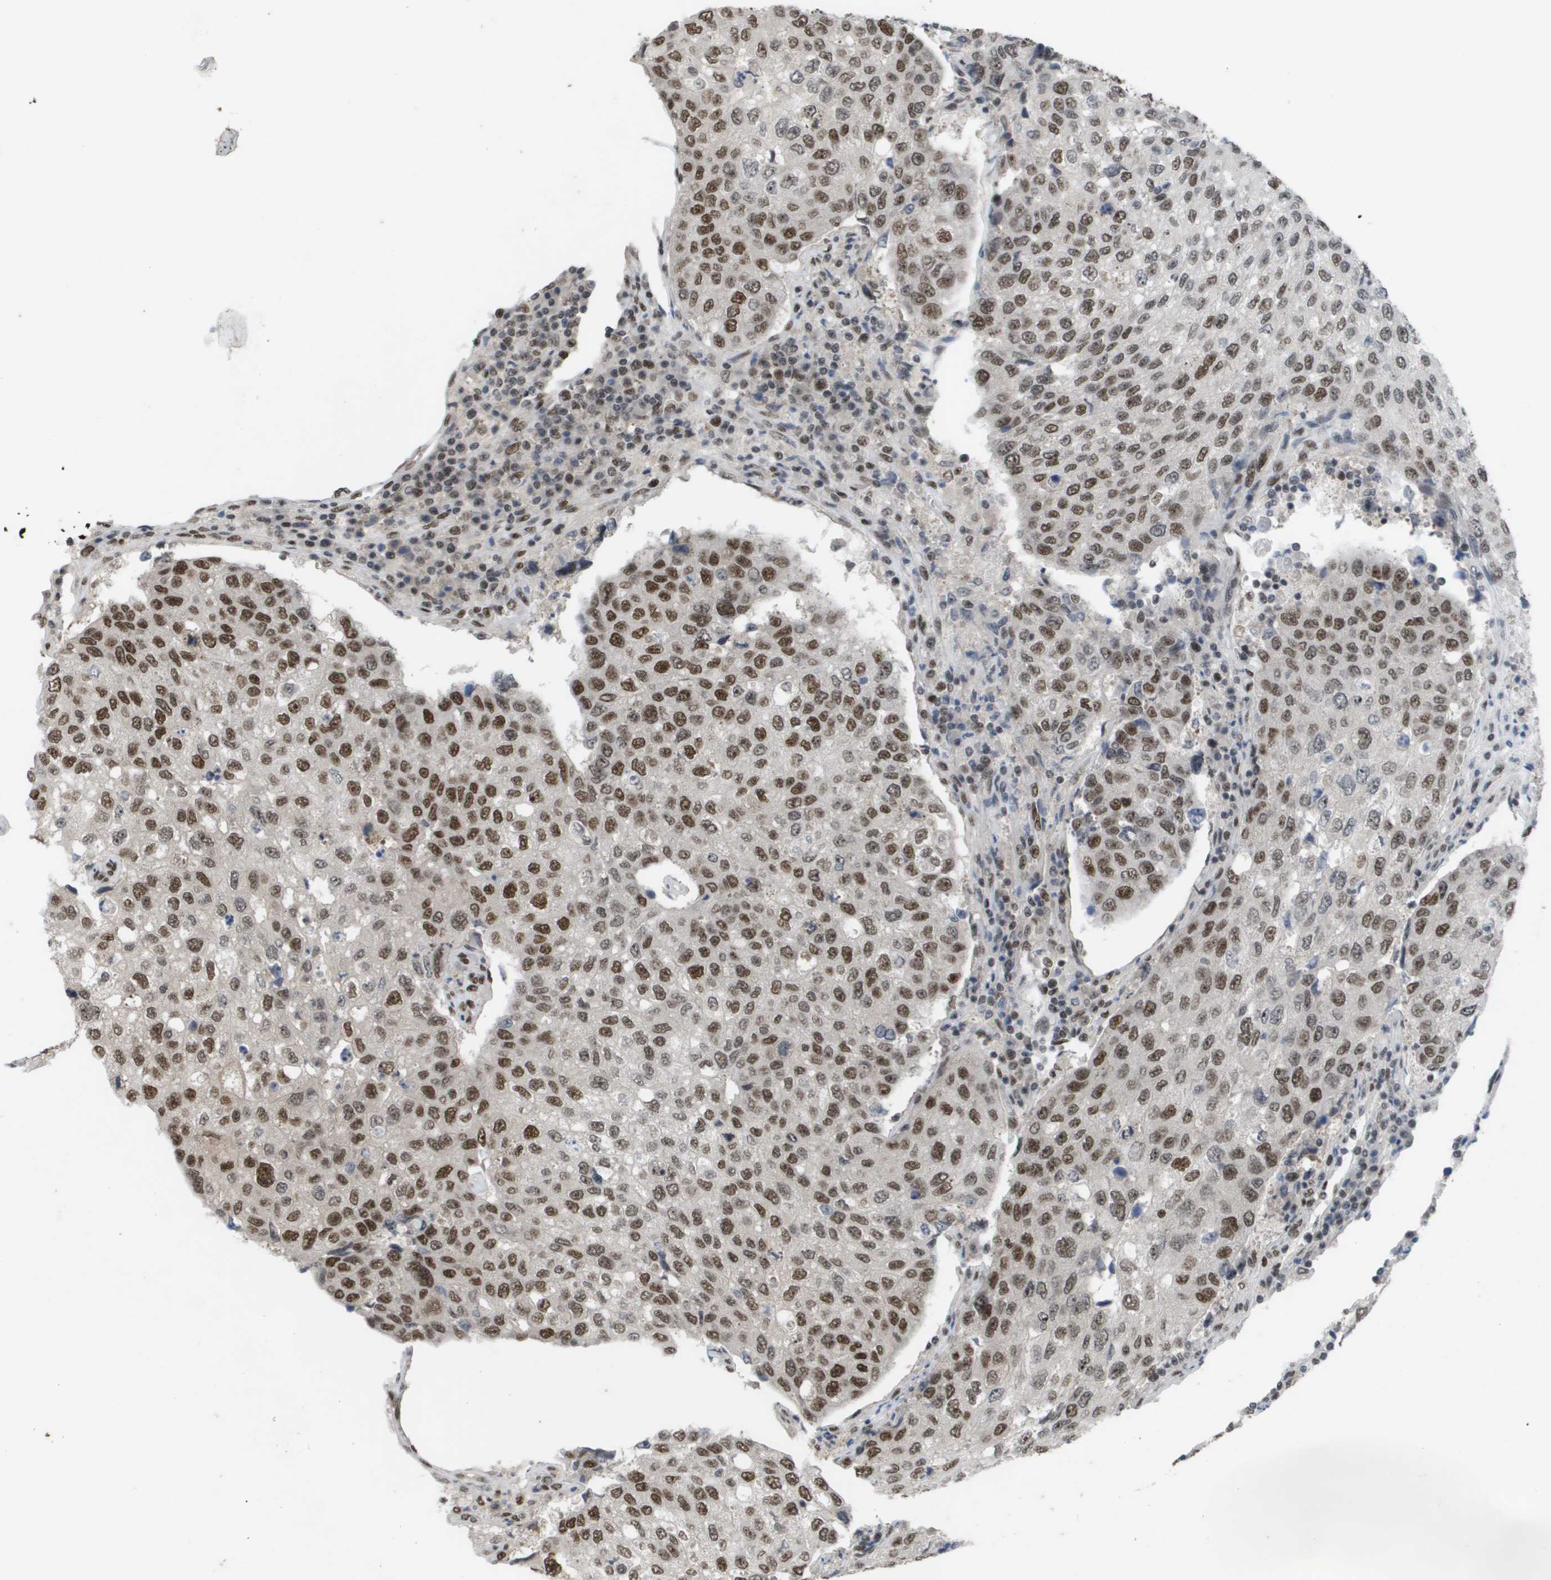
{"staining": {"intensity": "strong", "quantity": ">75%", "location": "nuclear"}, "tissue": "urothelial cancer", "cell_type": "Tumor cells", "image_type": "cancer", "snomed": [{"axis": "morphology", "description": "Urothelial carcinoma, High grade"}, {"axis": "topography", "description": "Lymph node"}, {"axis": "topography", "description": "Urinary bladder"}], "caption": "Protein expression analysis of human urothelial cancer reveals strong nuclear expression in approximately >75% of tumor cells.", "gene": "CDT1", "patient": {"sex": "male", "age": 51}}